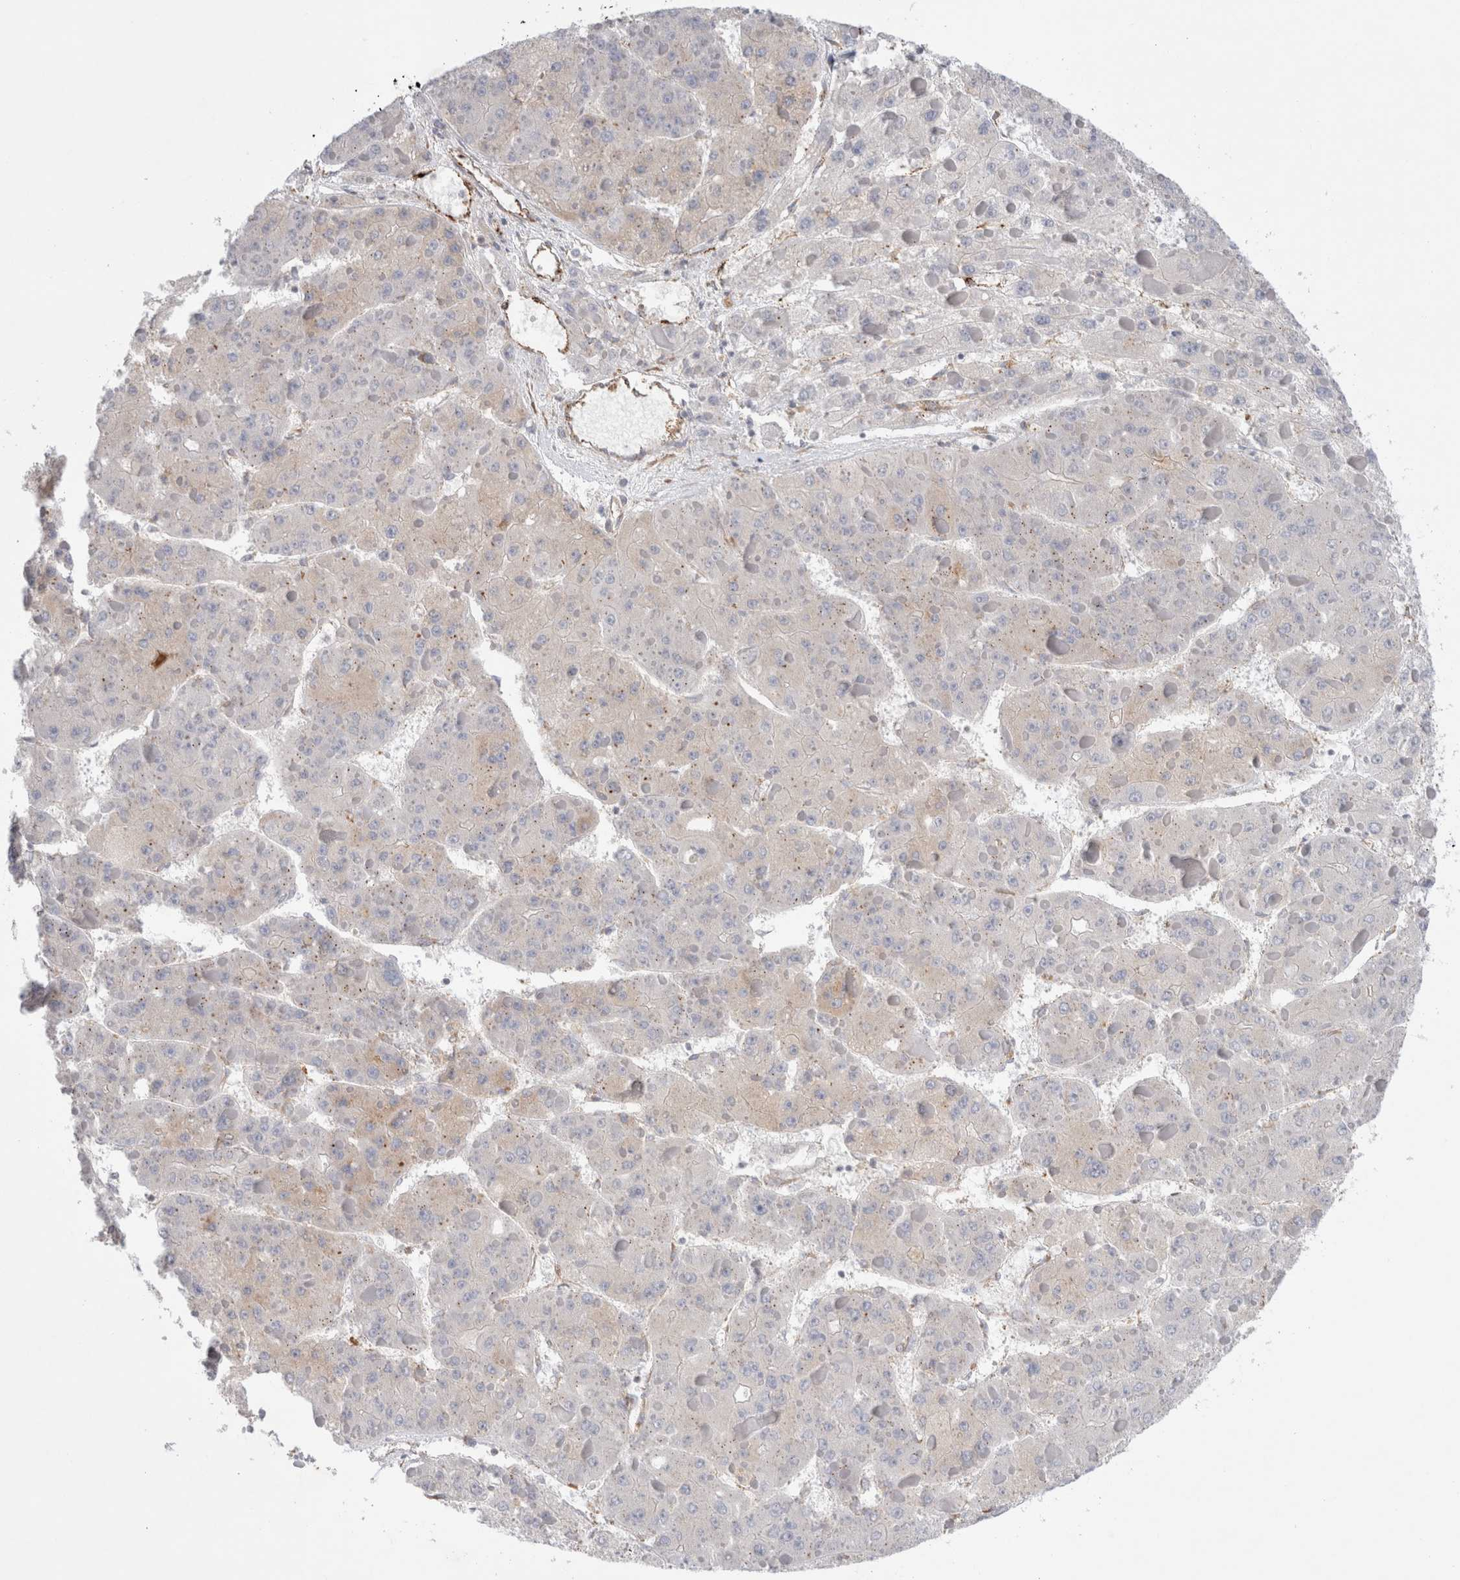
{"staining": {"intensity": "negative", "quantity": "none", "location": "none"}, "tissue": "liver cancer", "cell_type": "Tumor cells", "image_type": "cancer", "snomed": [{"axis": "morphology", "description": "Carcinoma, Hepatocellular, NOS"}, {"axis": "topography", "description": "Liver"}], "caption": "Immunohistochemical staining of liver hepatocellular carcinoma exhibits no significant staining in tumor cells. Nuclei are stained in blue.", "gene": "CNPY4", "patient": {"sex": "female", "age": 73}}